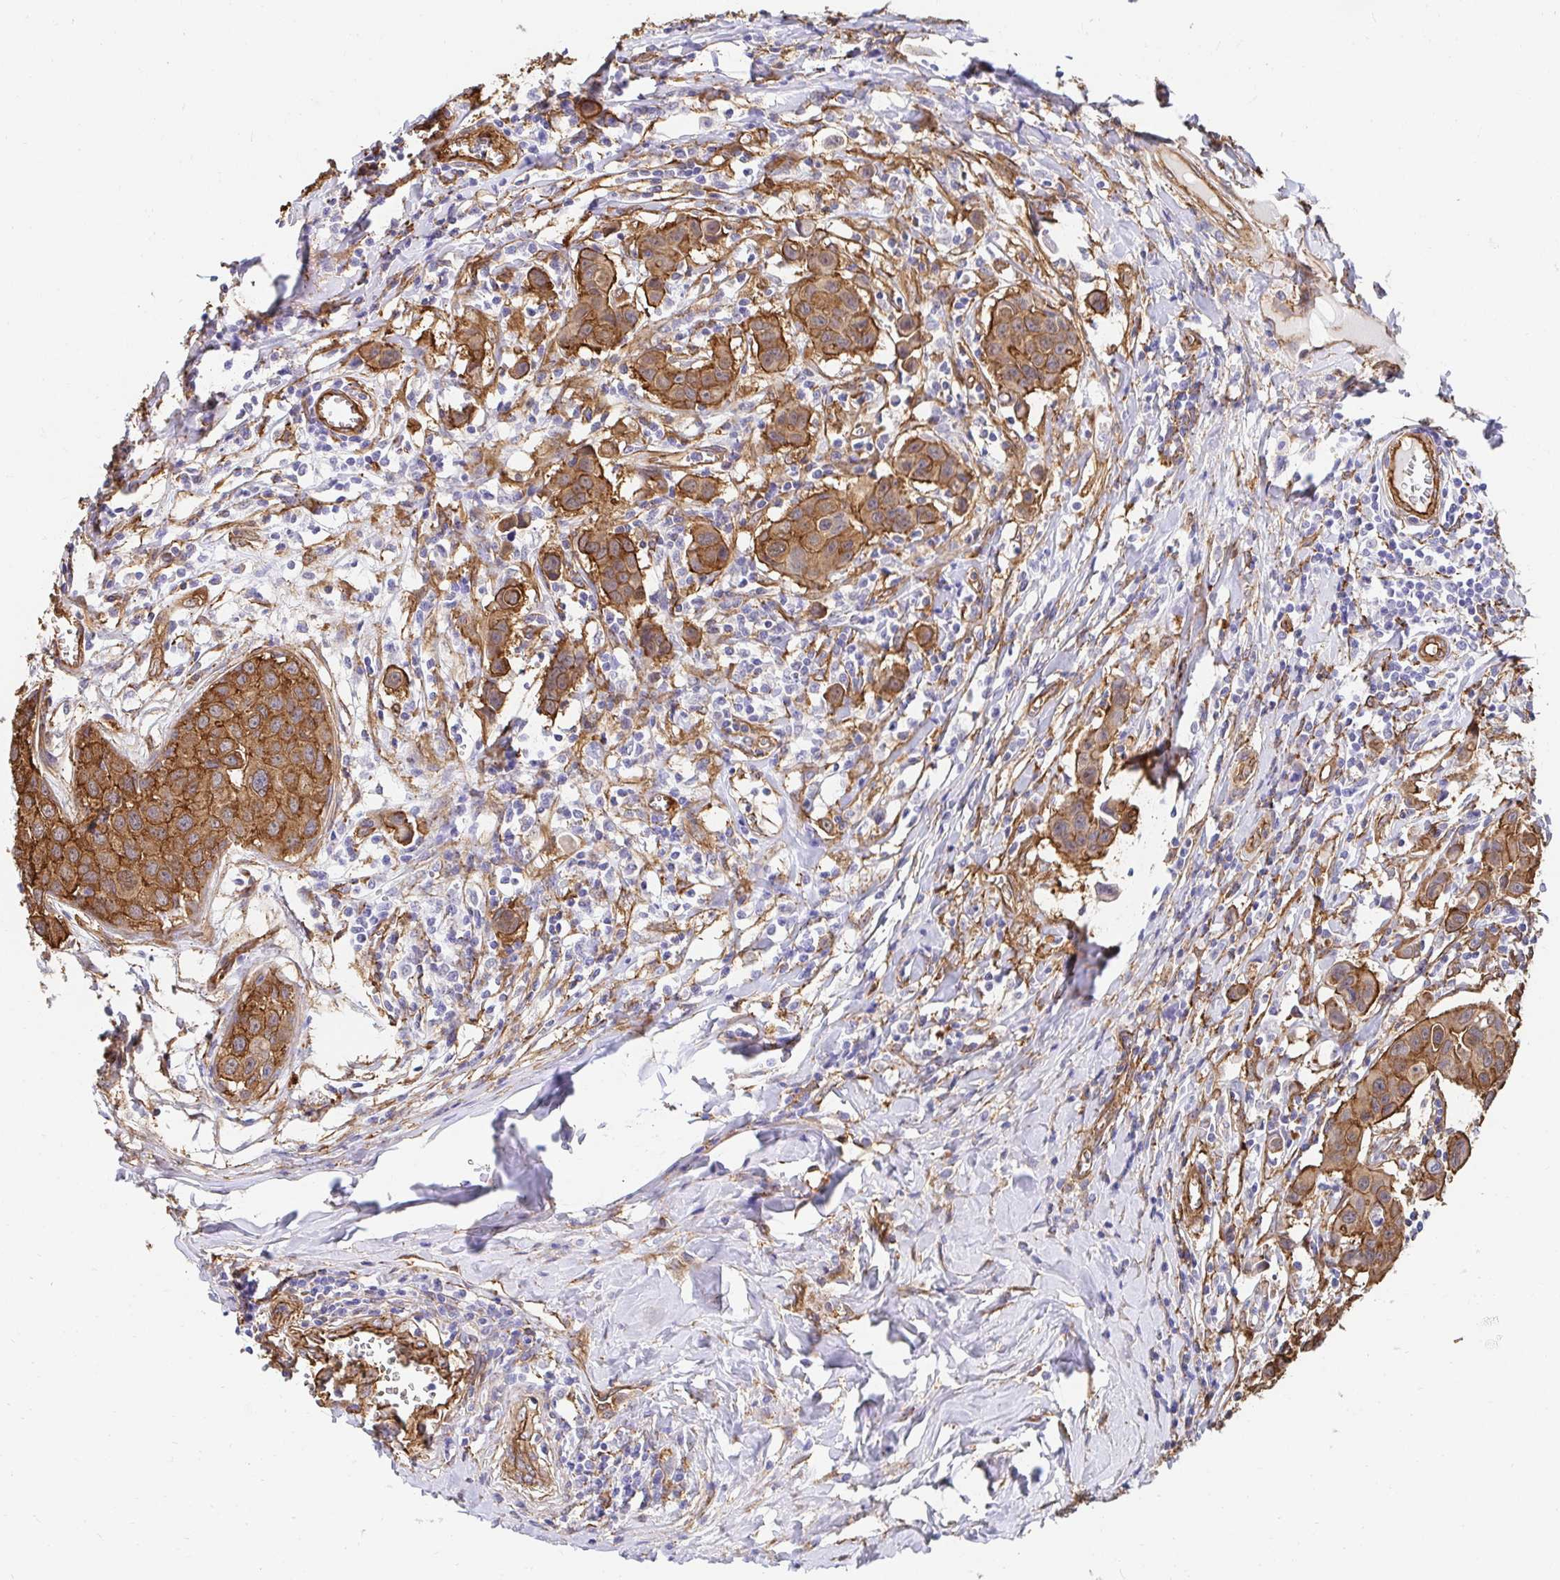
{"staining": {"intensity": "moderate", "quantity": ">75%", "location": "cytoplasmic/membranous"}, "tissue": "breast cancer", "cell_type": "Tumor cells", "image_type": "cancer", "snomed": [{"axis": "morphology", "description": "Duct carcinoma"}, {"axis": "topography", "description": "Breast"}], "caption": "An IHC image of neoplastic tissue is shown. Protein staining in brown highlights moderate cytoplasmic/membranous positivity in breast cancer within tumor cells.", "gene": "CTTN", "patient": {"sex": "female", "age": 24}}